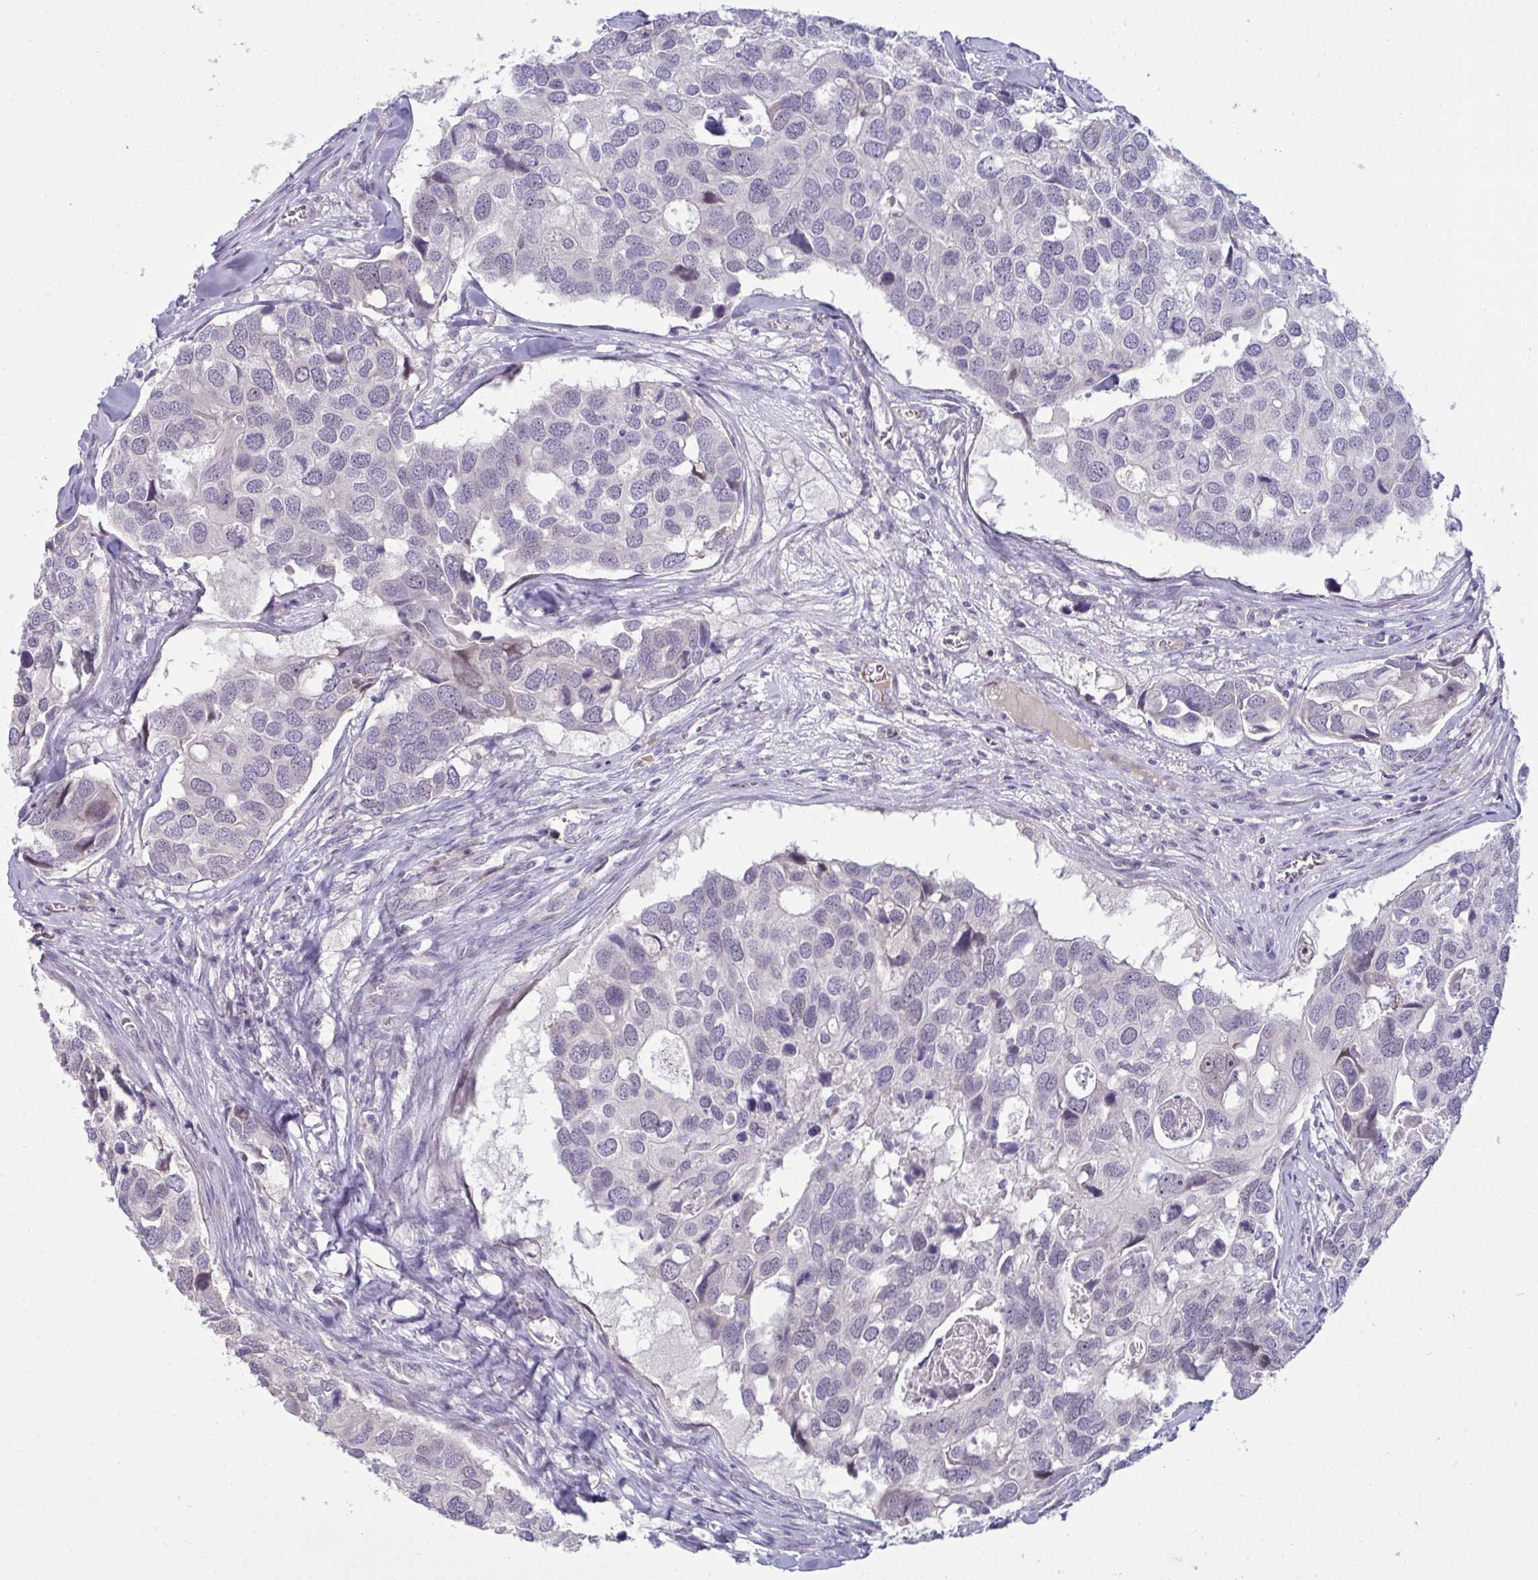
{"staining": {"intensity": "negative", "quantity": "none", "location": "none"}, "tissue": "breast cancer", "cell_type": "Tumor cells", "image_type": "cancer", "snomed": [{"axis": "morphology", "description": "Duct carcinoma"}, {"axis": "topography", "description": "Breast"}], "caption": "Immunohistochemistry (IHC) photomicrograph of breast cancer stained for a protein (brown), which demonstrates no positivity in tumor cells.", "gene": "RNASEH1", "patient": {"sex": "female", "age": 83}}